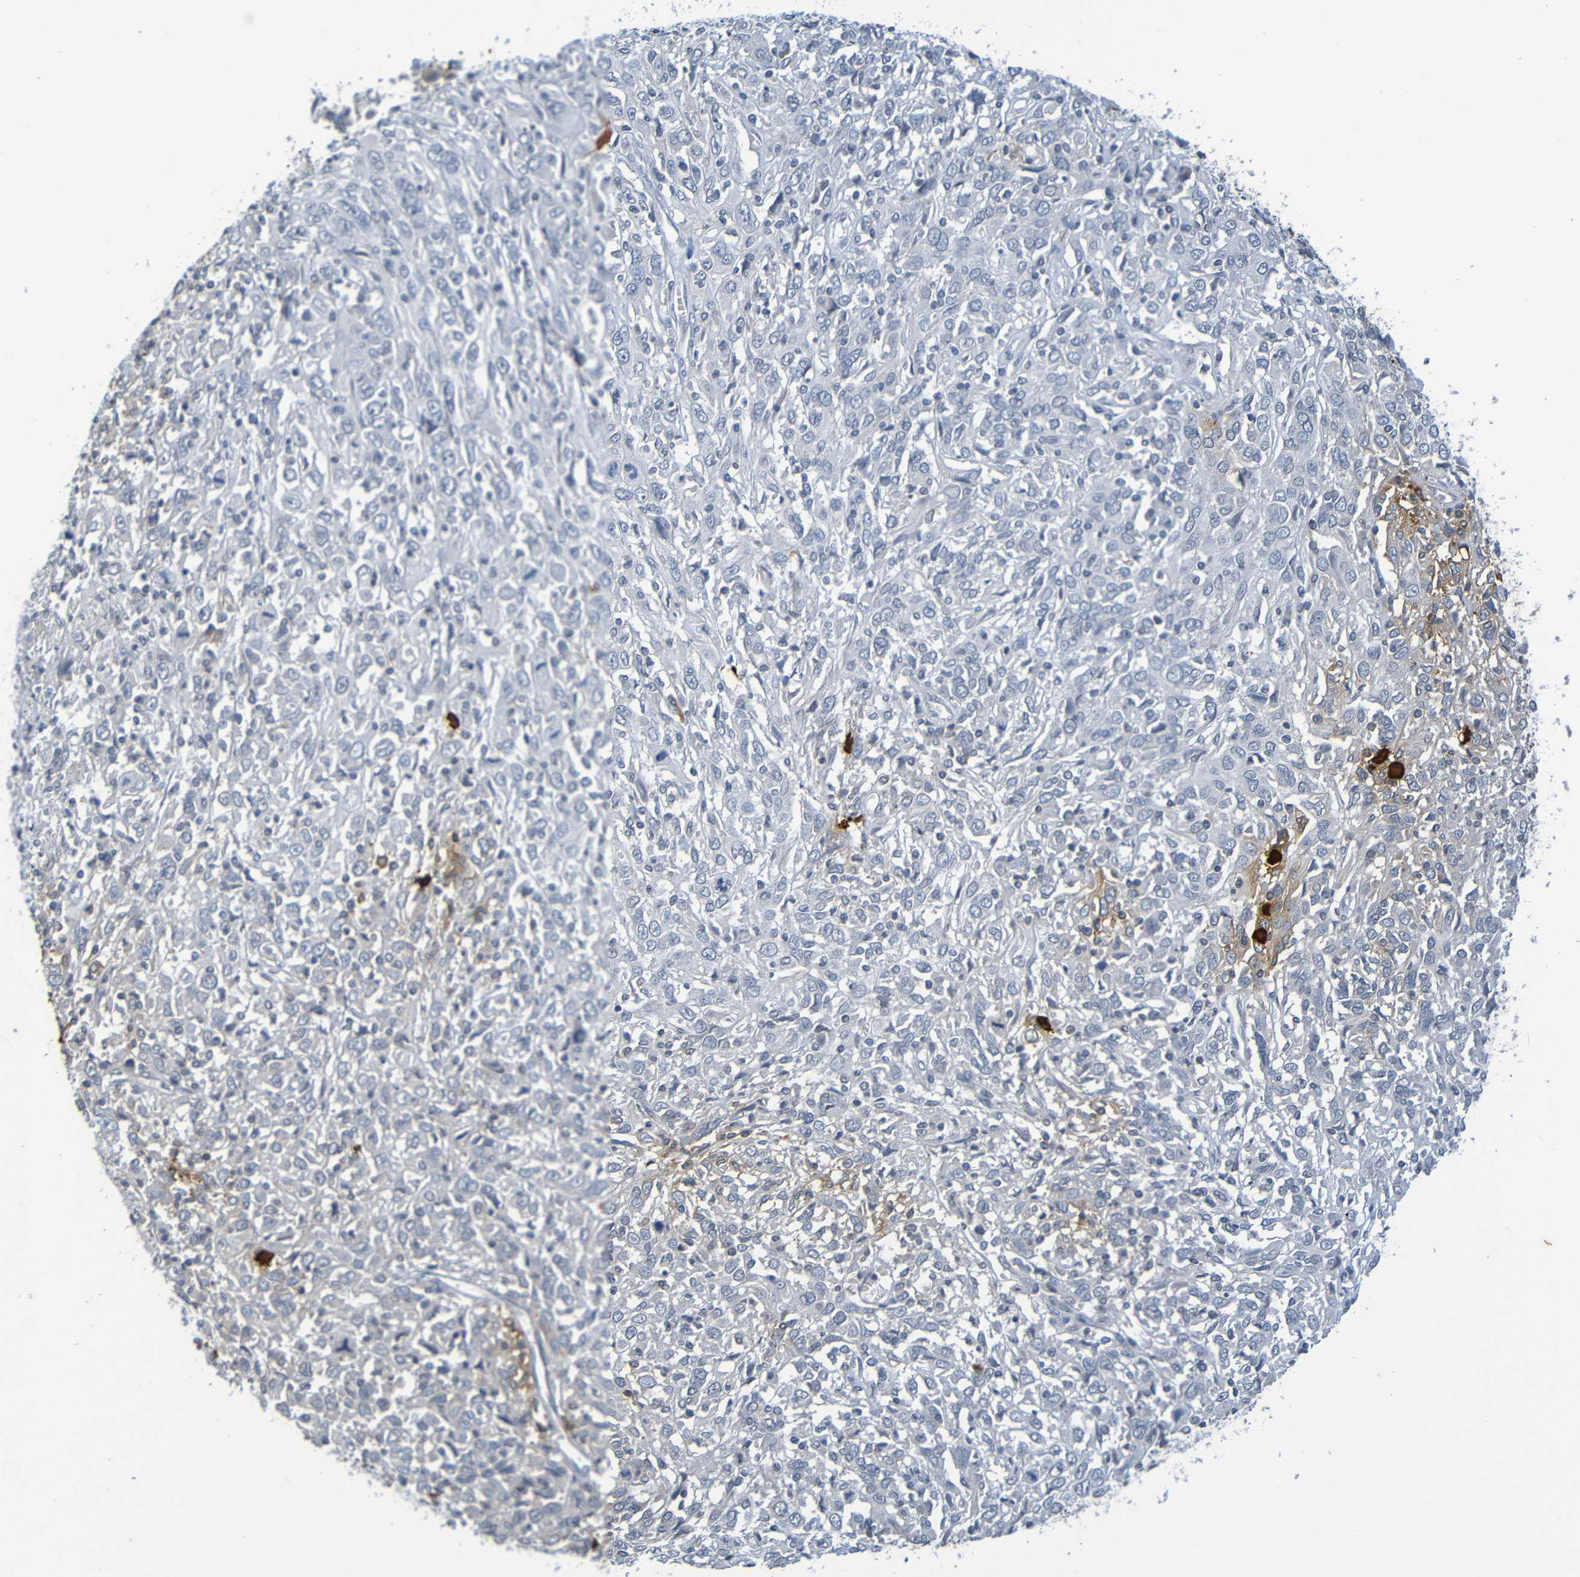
{"staining": {"intensity": "negative", "quantity": "none", "location": "none"}, "tissue": "cervical cancer", "cell_type": "Tumor cells", "image_type": "cancer", "snomed": [{"axis": "morphology", "description": "Squamous cell carcinoma, NOS"}, {"axis": "topography", "description": "Cervix"}], "caption": "Immunohistochemistry photomicrograph of squamous cell carcinoma (cervical) stained for a protein (brown), which shows no positivity in tumor cells. The staining was performed using DAB (3,3'-diaminobenzidine) to visualize the protein expression in brown, while the nuclei were stained in blue with hematoxylin (Magnification: 20x).", "gene": "C3AR1", "patient": {"sex": "female", "age": 46}}